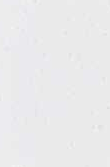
{"staining": {"intensity": "negative", "quantity": "none", "location": "none"}, "tissue": "urothelial cancer", "cell_type": "Tumor cells", "image_type": "cancer", "snomed": [{"axis": "morphology", "description": "Urothelial carcinoma, High grade"}, {"axis": "topography", "description": "Lymph node"}, {"axis": "topography", "description": "Urinary bladder"}], "caption": "Micrograph shows no significant protein staining in tumor cells of urothelial cancer.", "gene": "UPP1", "patient": {"sex": "male", "age": 51}}